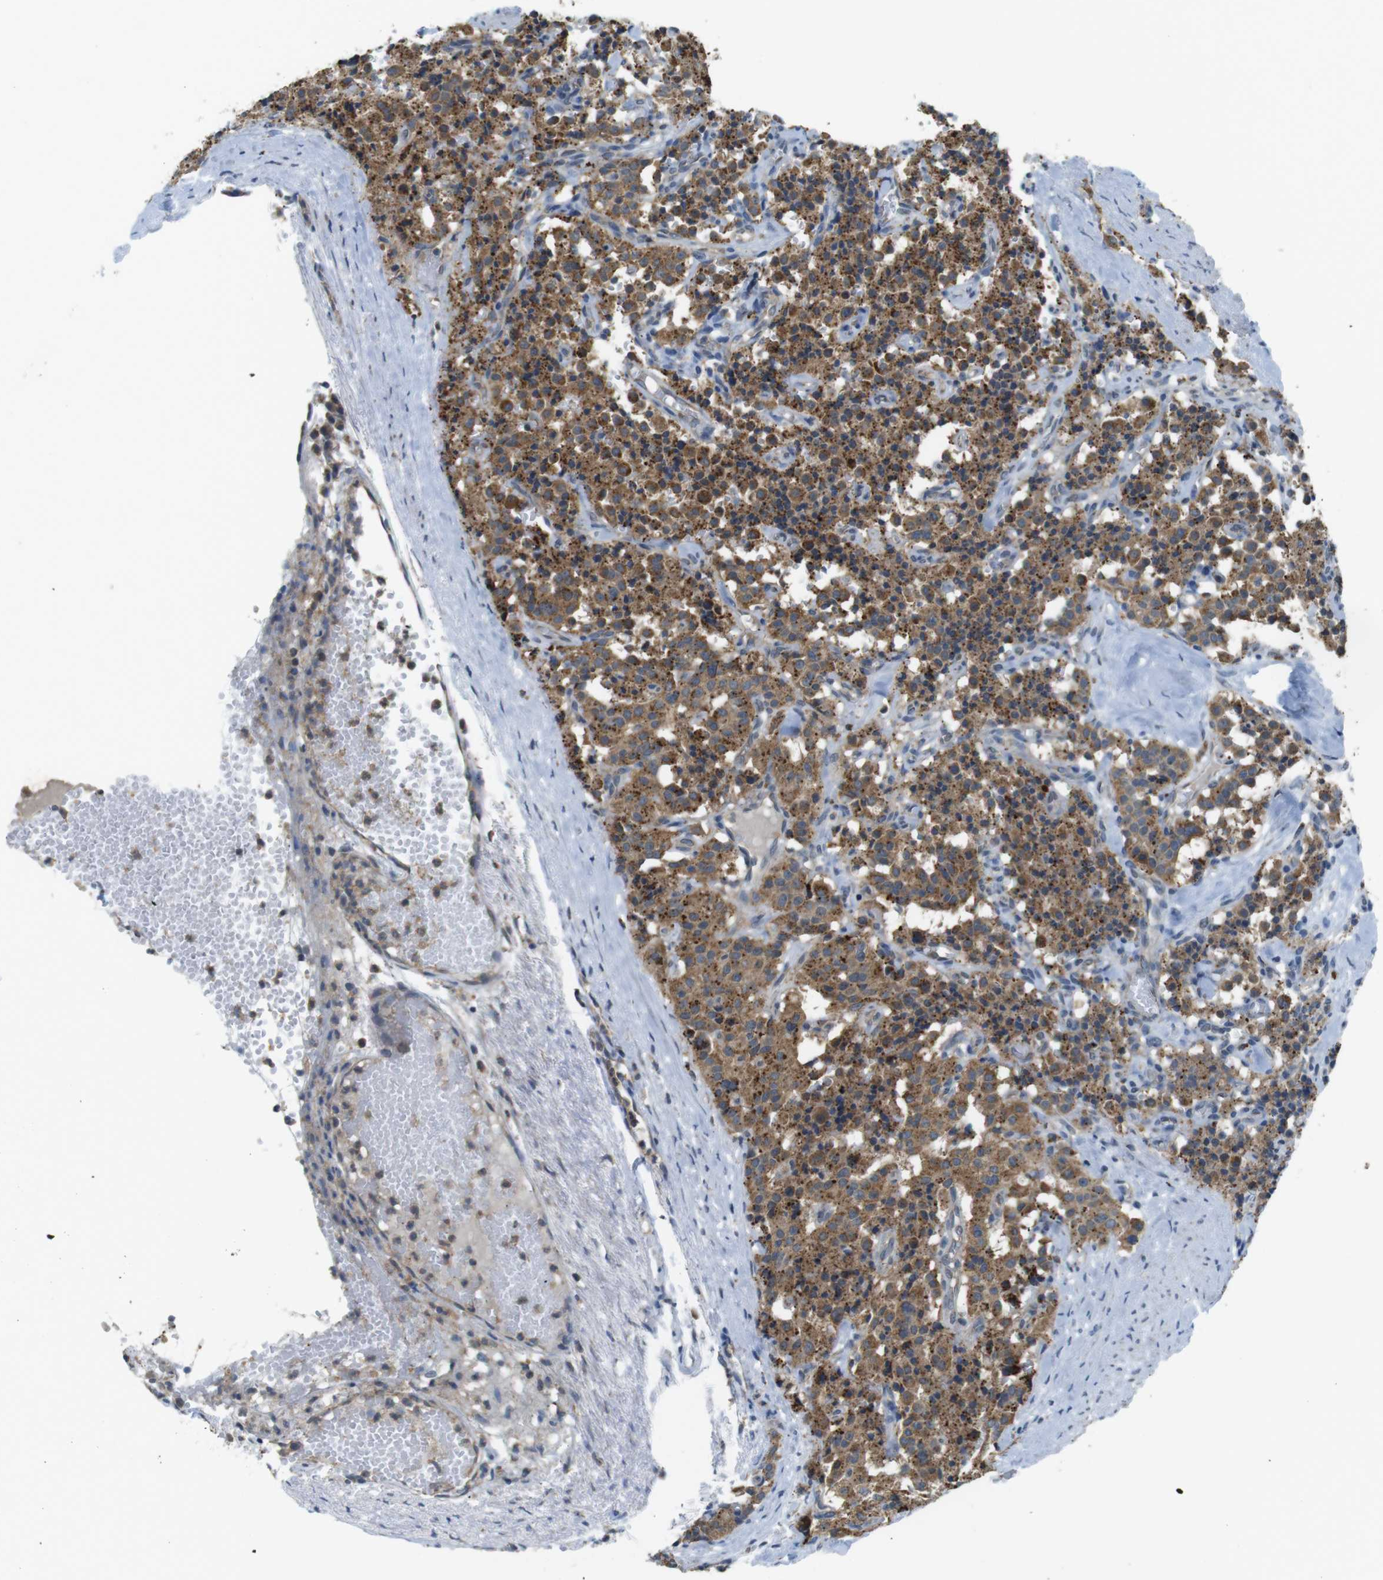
{"staining": {"intensity": "strong", "quantity": ">75%", "location": "cytoplasmic/membranous"}, "tissue": "carcinoid", "cell_type": "Tumor cells", "image_type": "cancer", "snomed": [{"axis": "morphology", "description": "Carcinoid, malignant, NOS"}, {"axis": "topography", "description": "Lung"}], "caption": "Tumor cells display high levels of strong cytoplasmic/membranous positivity in about >75% of cells in carcinoid (malignant). Nuclei are stained in blue.", "gene": "BRI3BP", "patient": {"sex": "male", "age": 30}}